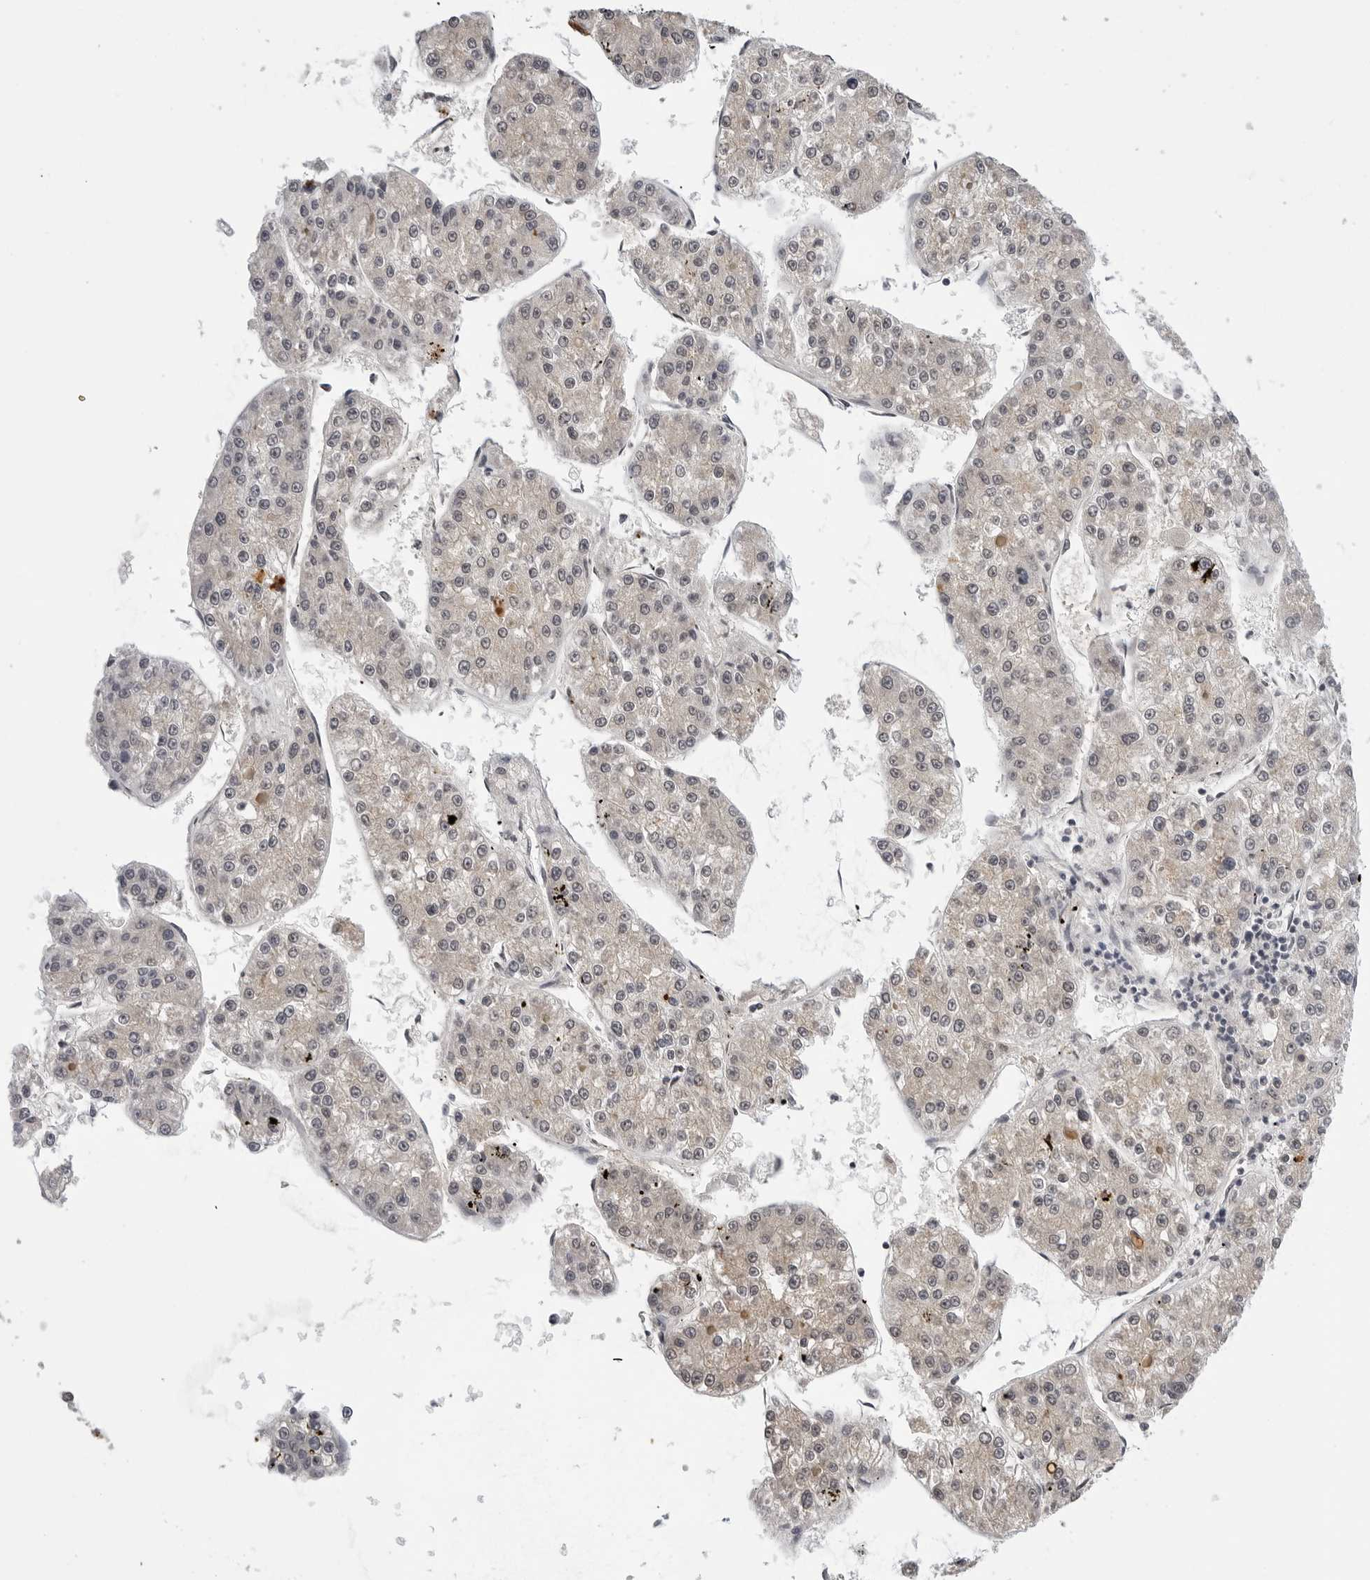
{"staining": {"intensity": "negative", "quantity": "none", "location": "none"}, "tissue": "liver cancer", "cell_type": "Tumor cells", "image_type": "cancer", "snomed": [{"axis": "morphology", "description": "Carcinoma, Hepatocellular, NOS"}, {"axis": "topography", "description": "Liver"}], "caption": "An immunohistochemistry micrograph of hepatocellular carcinoma (liver) is shown. There is no staining in tumor cells of hepatocellular carcinoma (liver).", "gene": "CDK20", "patient": {"sex": "female", "age": 73}}